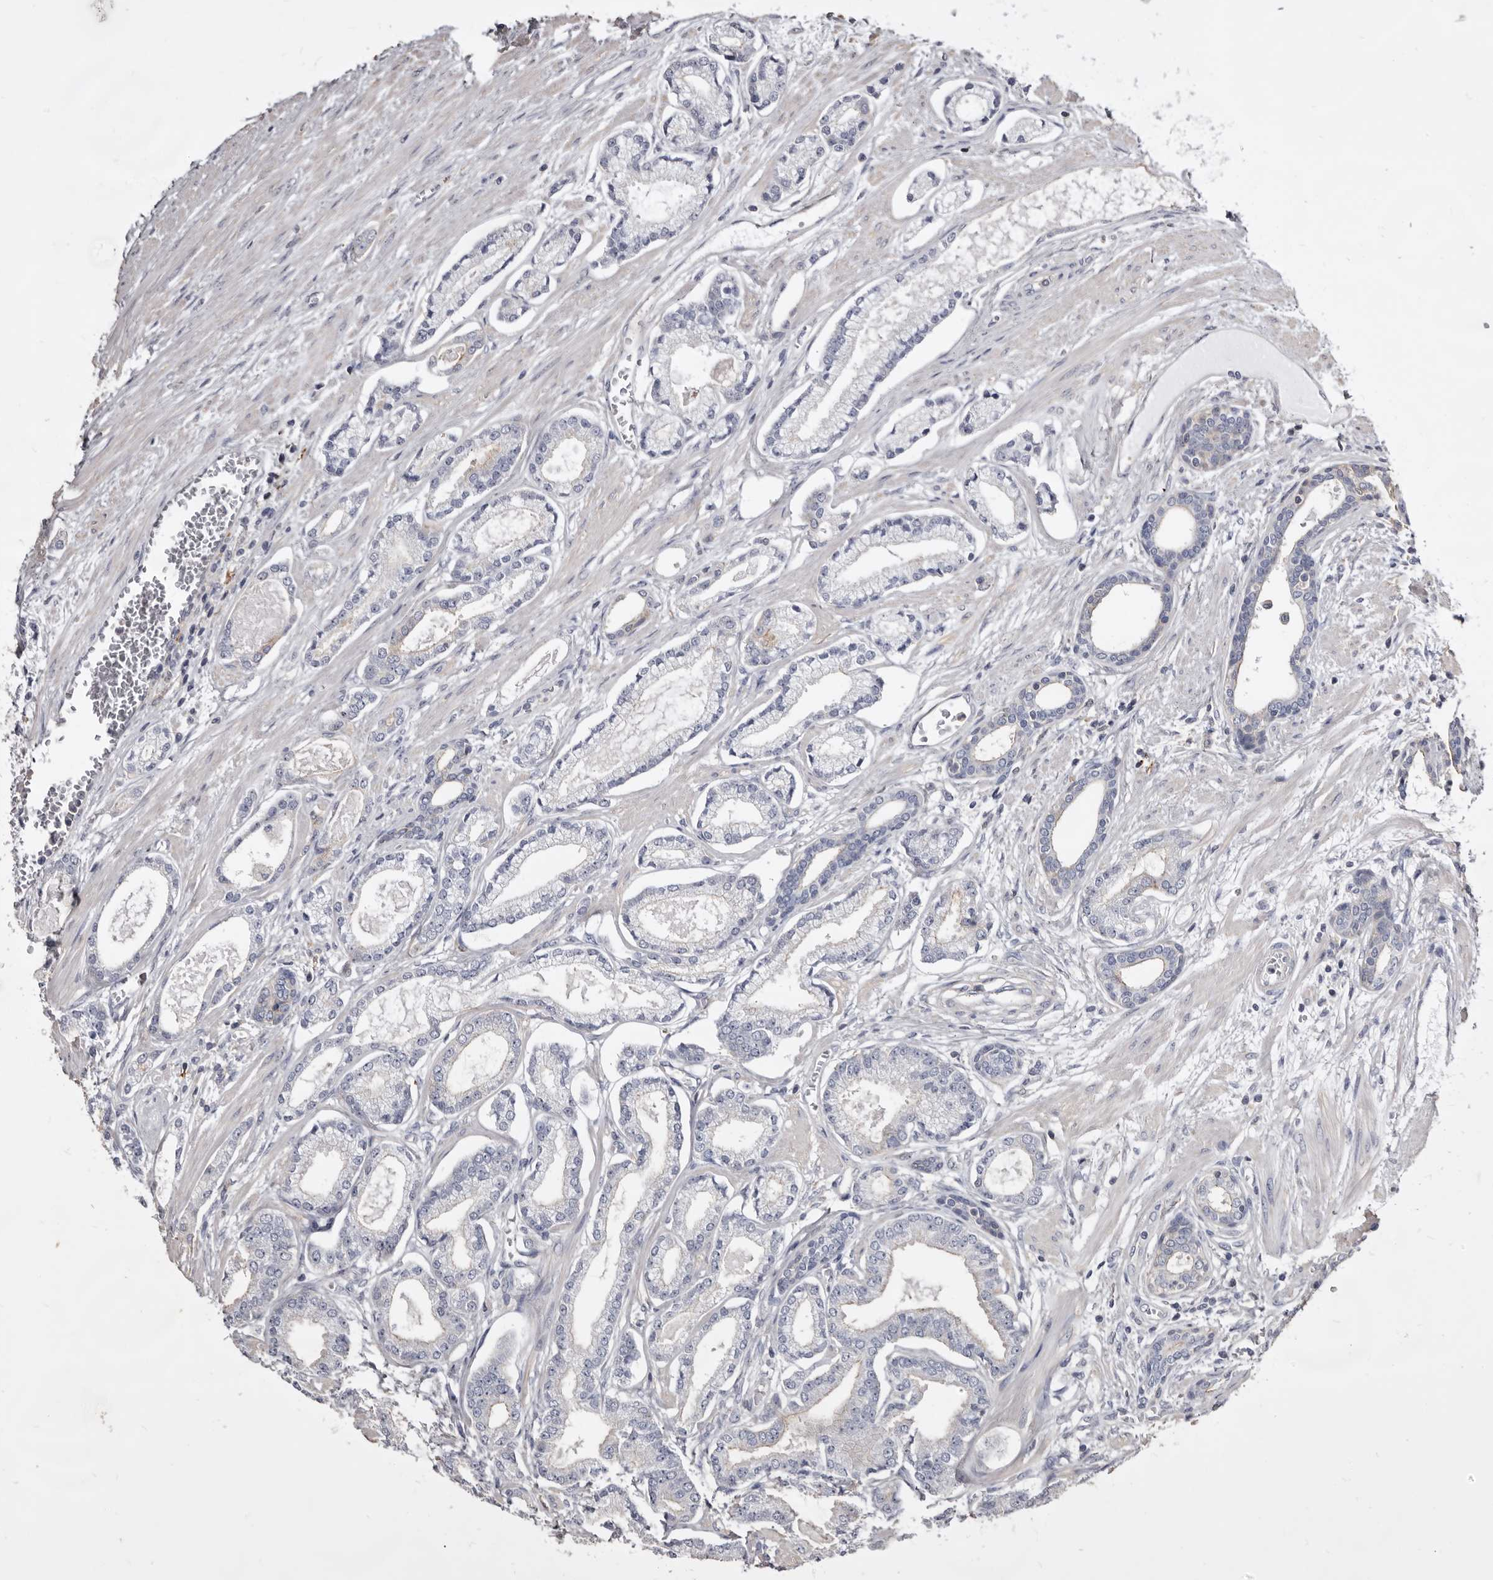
{"staining": {"intensity": "negative", "quantity": "none", "location": "none"}, "tissue": "prostate cancer", "cell_type": "Tumor cells", "image_type": "cancer", "snomed": [{"axis": "morphology", "description": "Adenocarcinoma, Low grade"}, {"axis": "topography", "description": "Prostate"}], "caption": "Micrograph shows no protein positivity in tumor cells of prostate adenocarcinoma (low-grade) tissue. (Brightfield microscopy of DAB (3,3'-diaminobenzidine) immunohistochemistry (IHC) at high magnification).", "gene": "LAD1", "patient": {"sex": "male", "age": 60}}